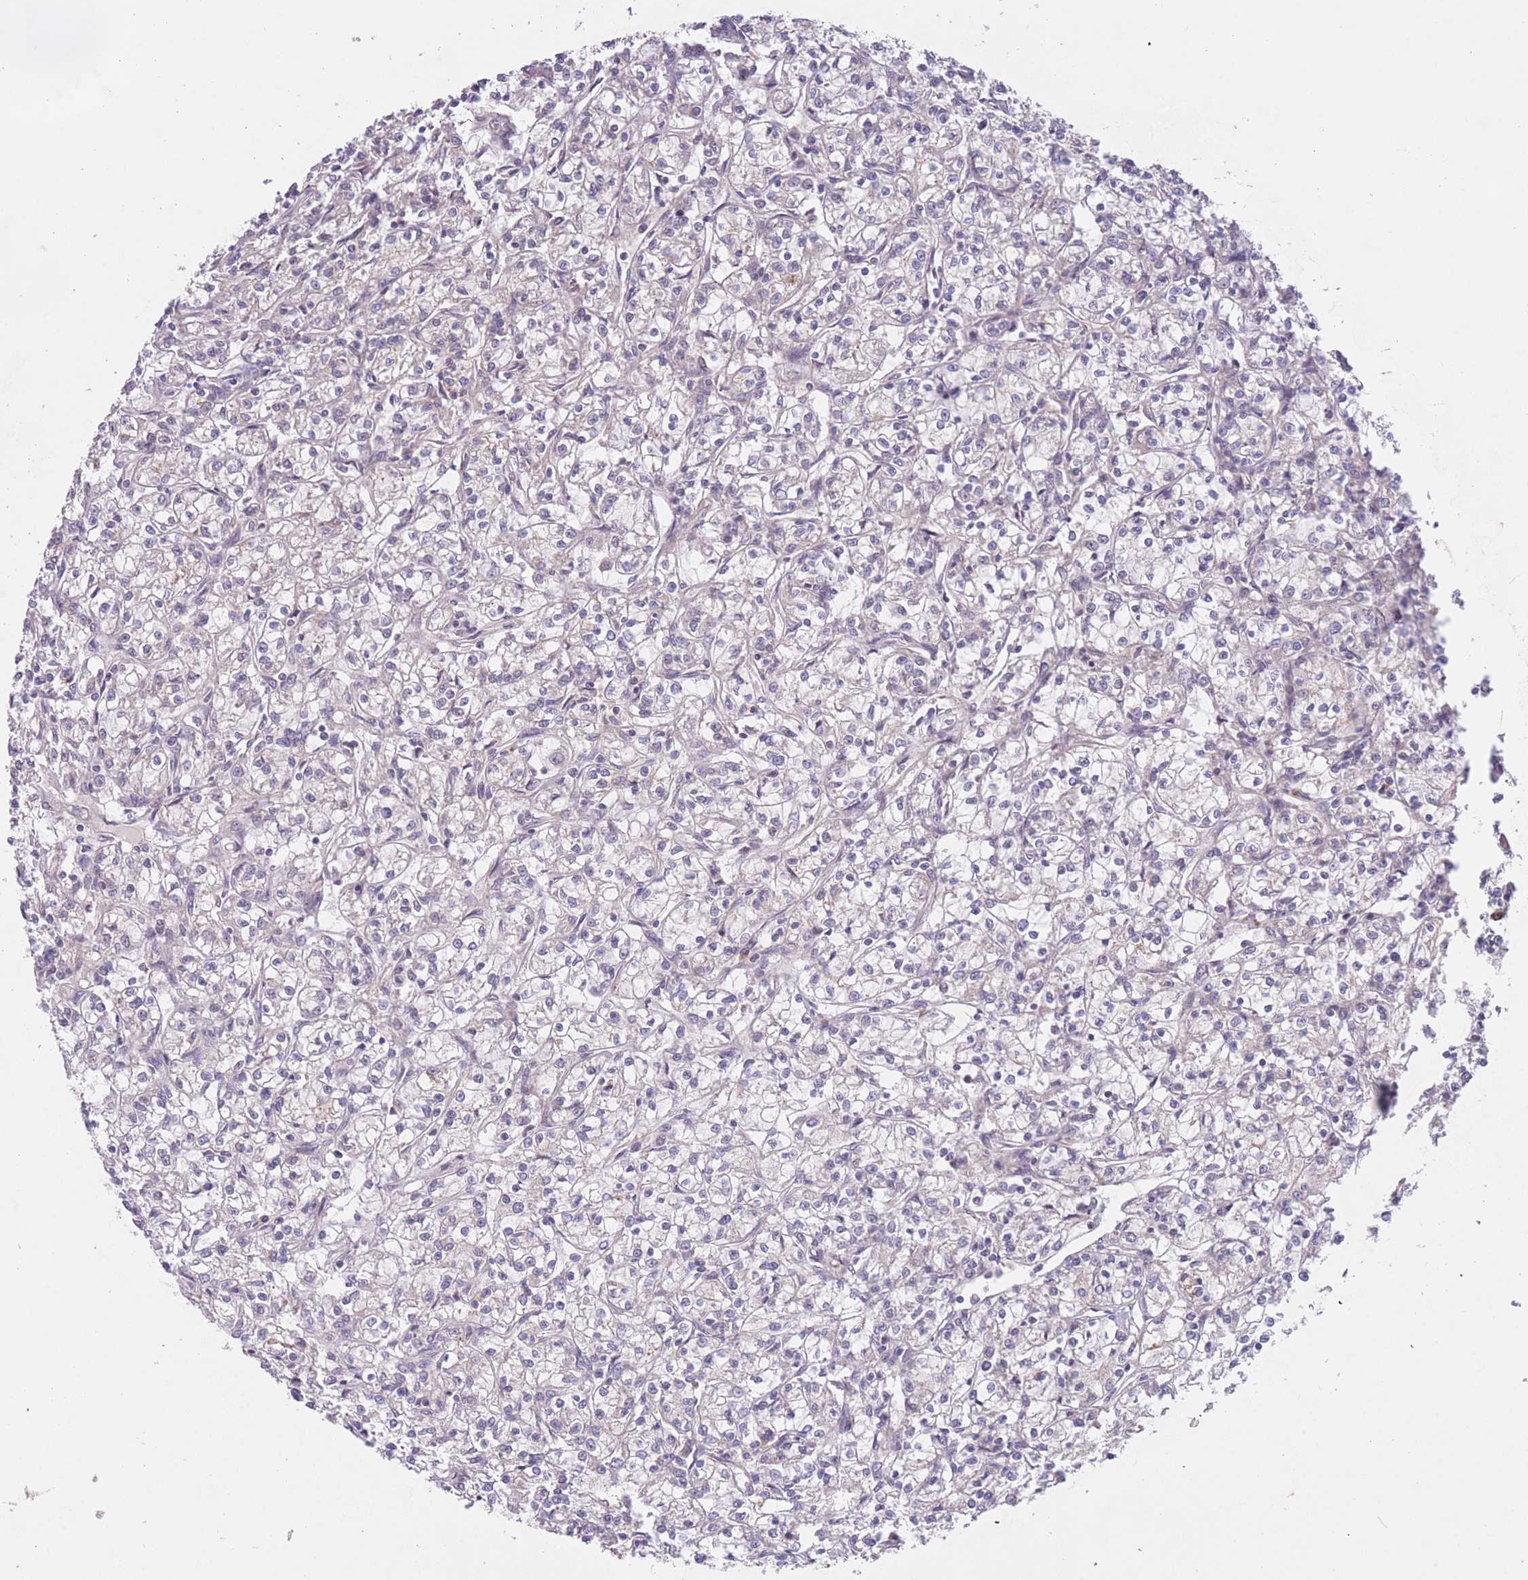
{"staining": {"intensity": "negative", "quantity": "none", "location": "none"}, "tissue": "renal cancer", "cell_type": "Tumor cells", "image_type": "cancer", "snomed": [{"axis": "morphology", "description": "Adenocarcinoma, NOS"}, {"axis": "topography", "description": "Kidney"}], "caption": "Human renal cancer (adenocarcinoma) stained for a protein using IHC reveals no staining in tumor cells.", "gene": "FUT5", "patient": {"sex": "female", "age": 59}}